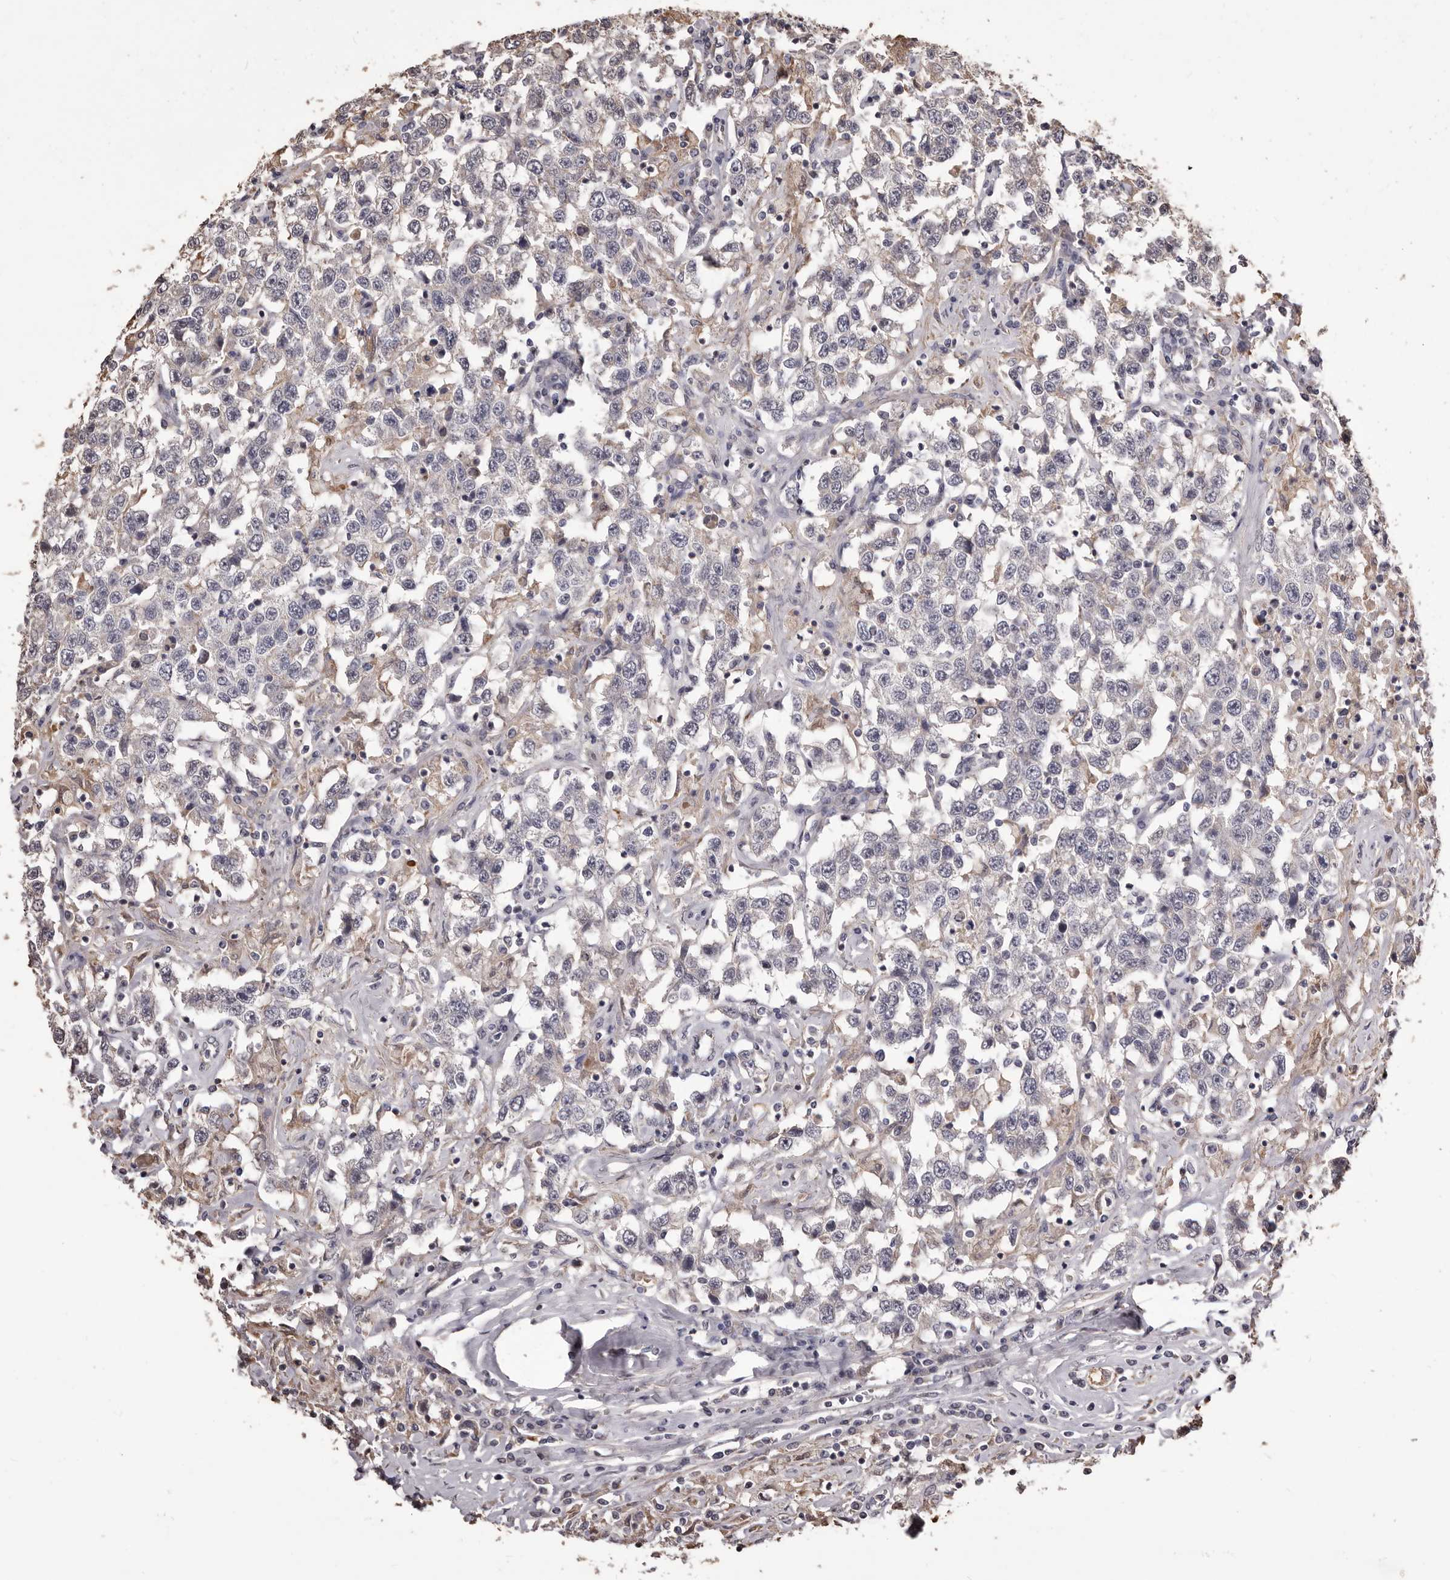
{"staining": {"intensity": "negative", "quantity": "none", "location": "none"}, "tissue": "testis cancer", "cell_type": "Tumor cells", "image_type": "cancer", "snomed": [{"axis": "morphology", "description": "Seminoma, NOS"}, {"axis": "topography", "description": "Testis"}], "caption": "Immunohistochemical staining of testis seminoma demonstrates no significant expression in tumor cells. The staining was performed using DAB (3,3'-diaminobenzidine) to visualize the protein expression in brown, while the nuclei were stained in blue with hematoxylin (Magnification: 20x).", "gene": "ALPK1", "patient": {"sex": "male", "age": 41}}